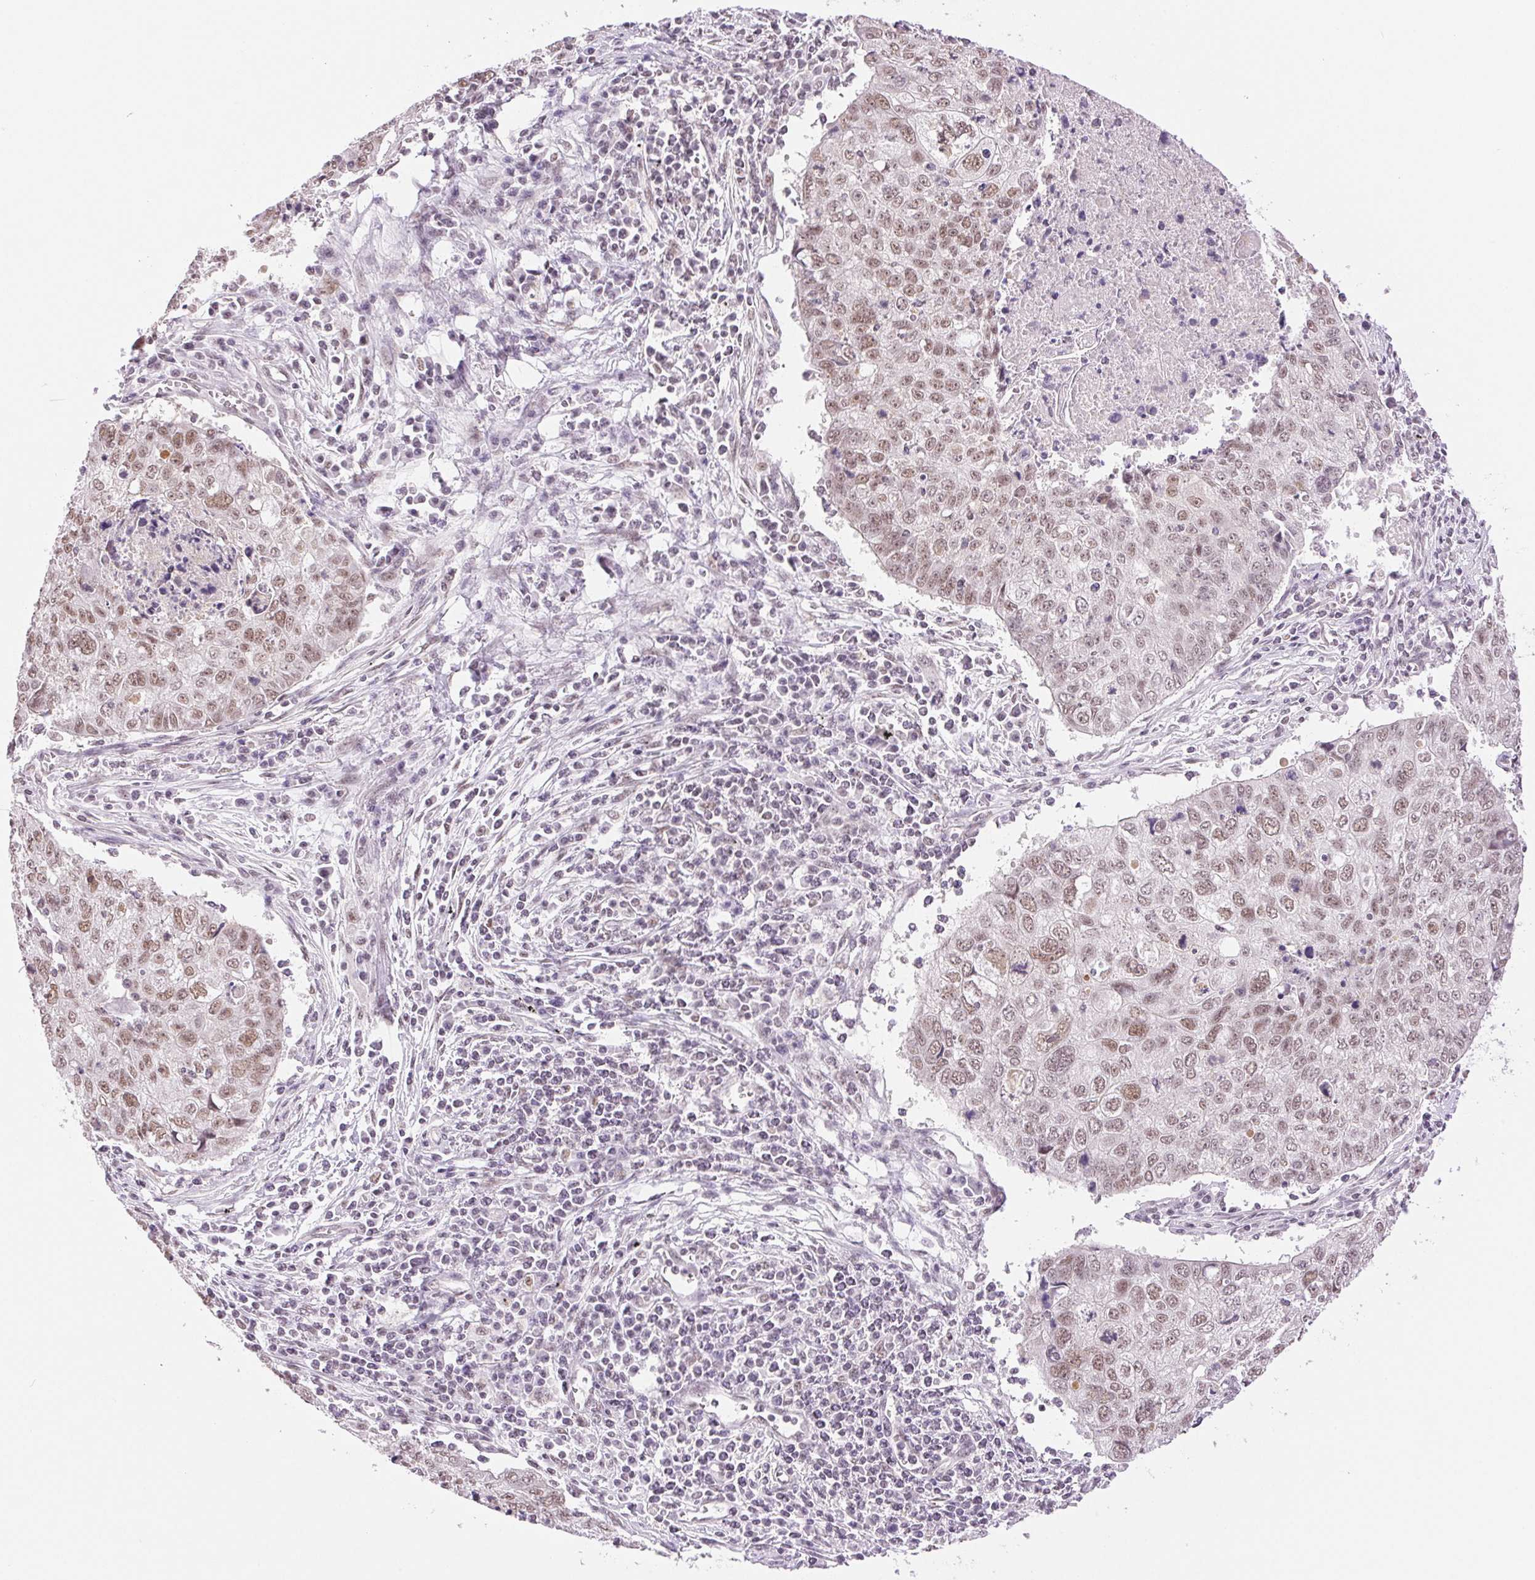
{"staining": {"intensity": "weak", "quantity": ">75%", "location": "nuclear"}, "tissue": "lung cancer", "cell_type": "Tumor cells", "image_type": "cancer", "snomed": [{"axis": "morphology", "description": "Normal morphology"}, {"axis": "morphology", "description": "Aneuploidy"}, {"axis": "morphology", "description": "Squamous cell carcinoma, NOS"}, {"axis": "topography", "description": "Lymph node"}, {"axis": "topography", "description": "Lung"}], "caption": "An immunohistochemistry histopathology image of tumor tissue is shown. Protein staining in brown shows weak nuclear positivity in lung squamous cell carcinoma within tumor cells. Nuclei are stained in blue.", "gene": "RPRD1B", "patient": {"sex": "female", "age": 76}}